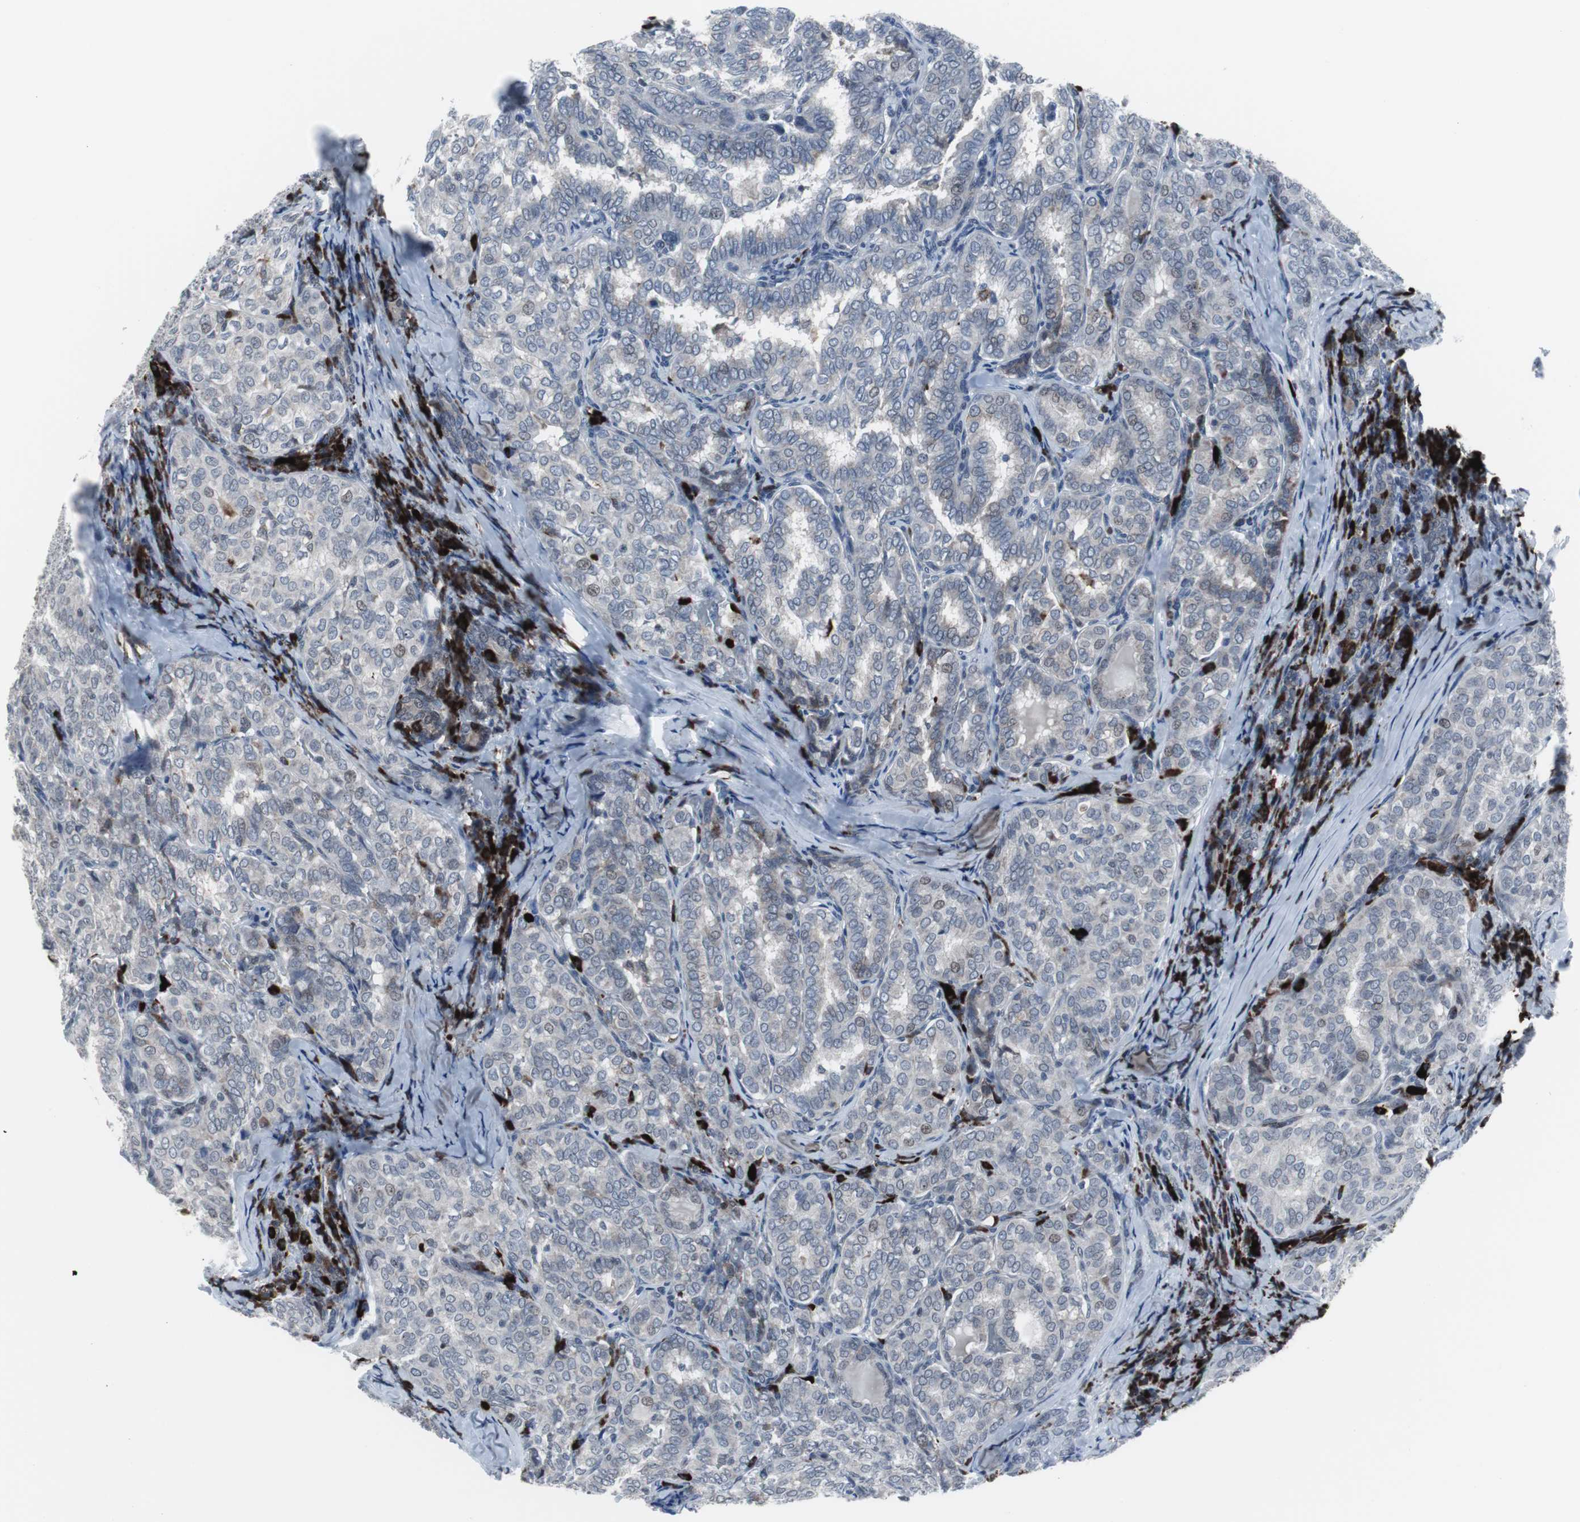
{"staining": {"intensity": "weak", "quantity": "<25%", "location": "nuclear"}, "tissue": "thyroid cancer", "cell_type": "Tumor cells", "image_type": "cancer", "snomed": [{"axis": "morphology", "description": "Normal tissue, NOS"}, {"axis": "morphology", "description": "Papillary adenocarcinoma, NOS"}, {"axis": "topography", "description": "Thyroid gland"}], "caption": "Immunohistochemistry (IHC) photomicrograph of human thyroid cancer (papillary adenocarcinoma) stained for a protein (brown), which displays no positivity in tumor cells.", "gene": "DOK1", "patient": {"sex": "female", "age": 30}}